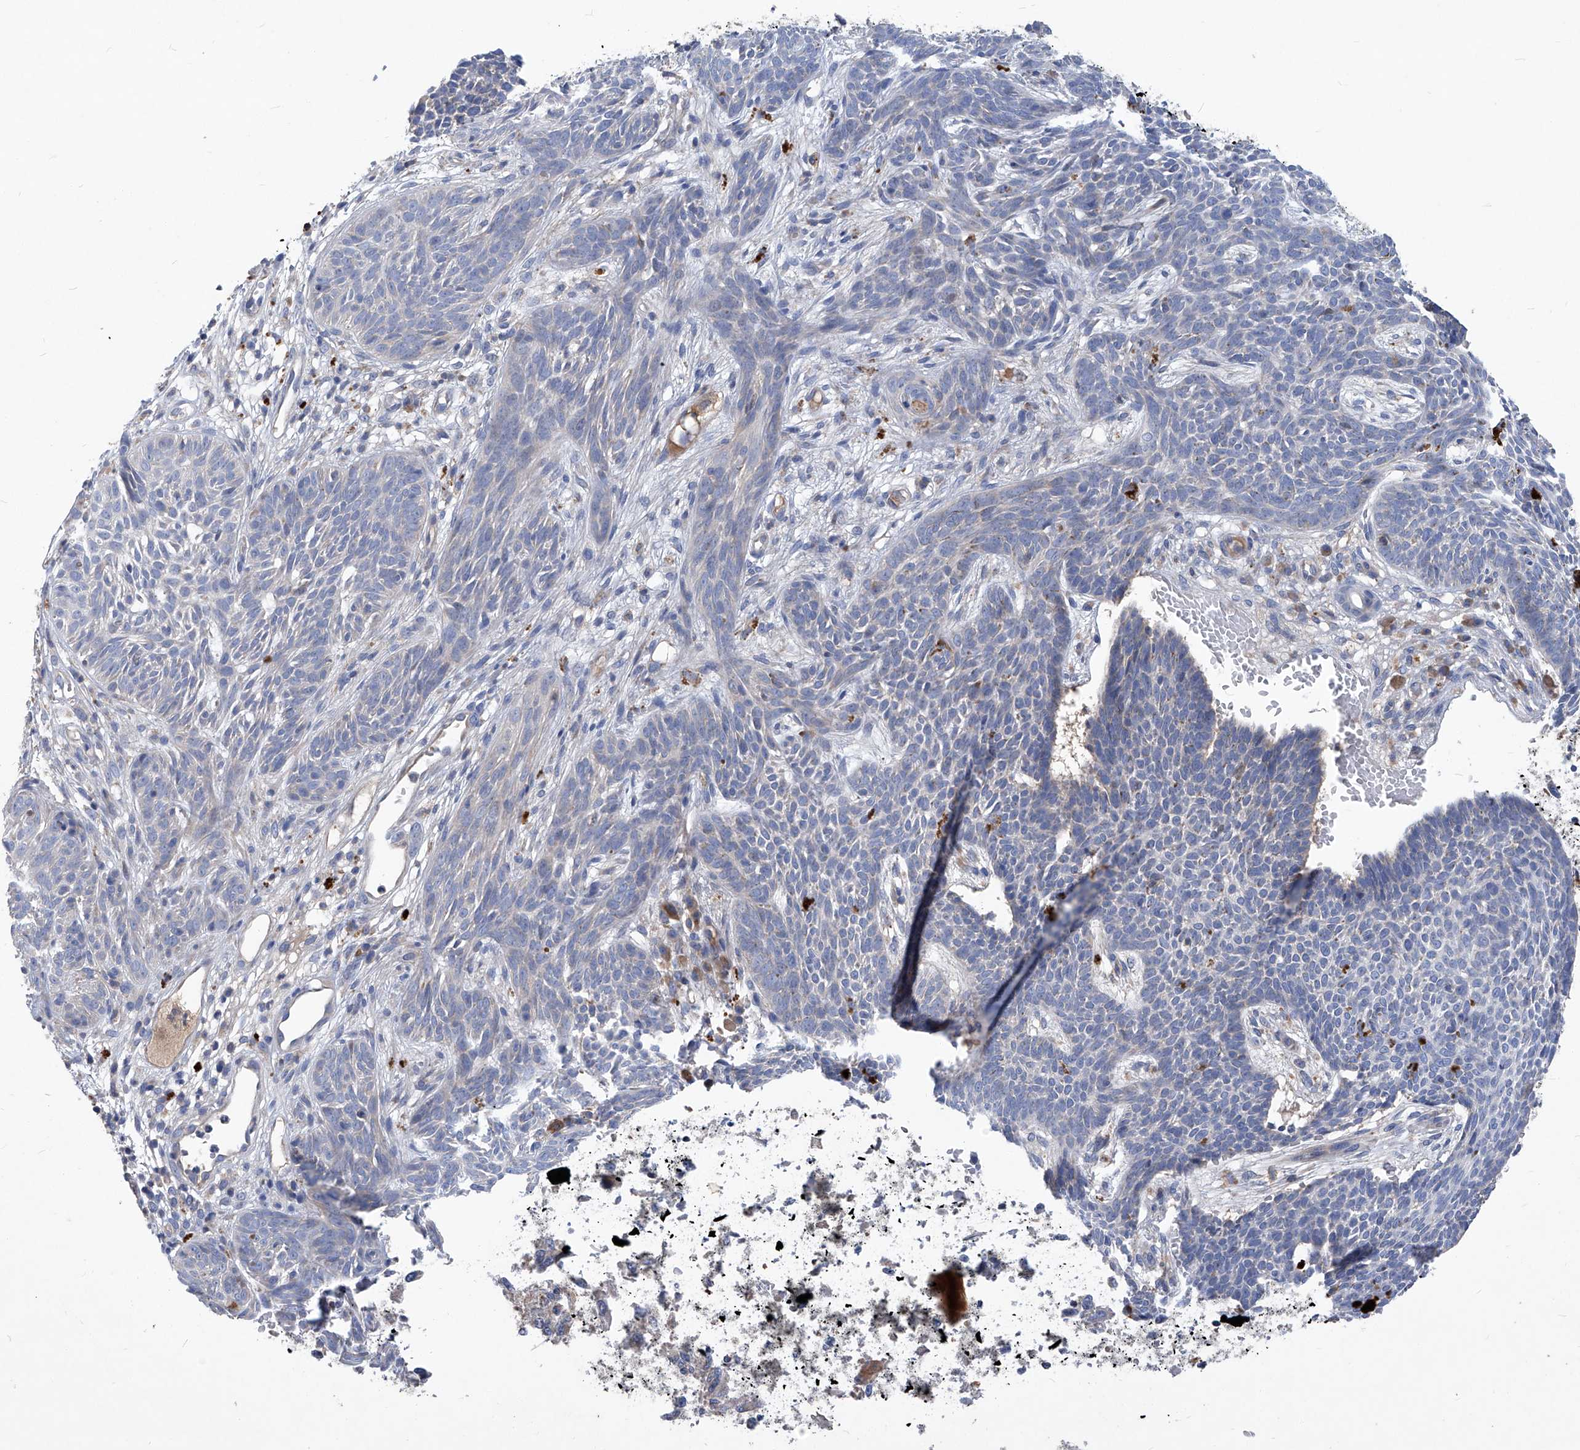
{"staining": {"intensity": "negative", "quantity": "none", "location": "none"}, "tissue": "skin cancer", "cell_type": "Tumor cells", "image_type": "cancer", "snomed": [{"axis": "morphology", "description": "Basal cell carcinoma"}, {"axis": "topography", "description": "Skin"}], "caption": "Skin basal cell carcinoma was stained to show a protein in brown. There is no significant positivity in tumor cells.", "gene": "EPHA8", "patient": {"sex": "female", "age": 84}}